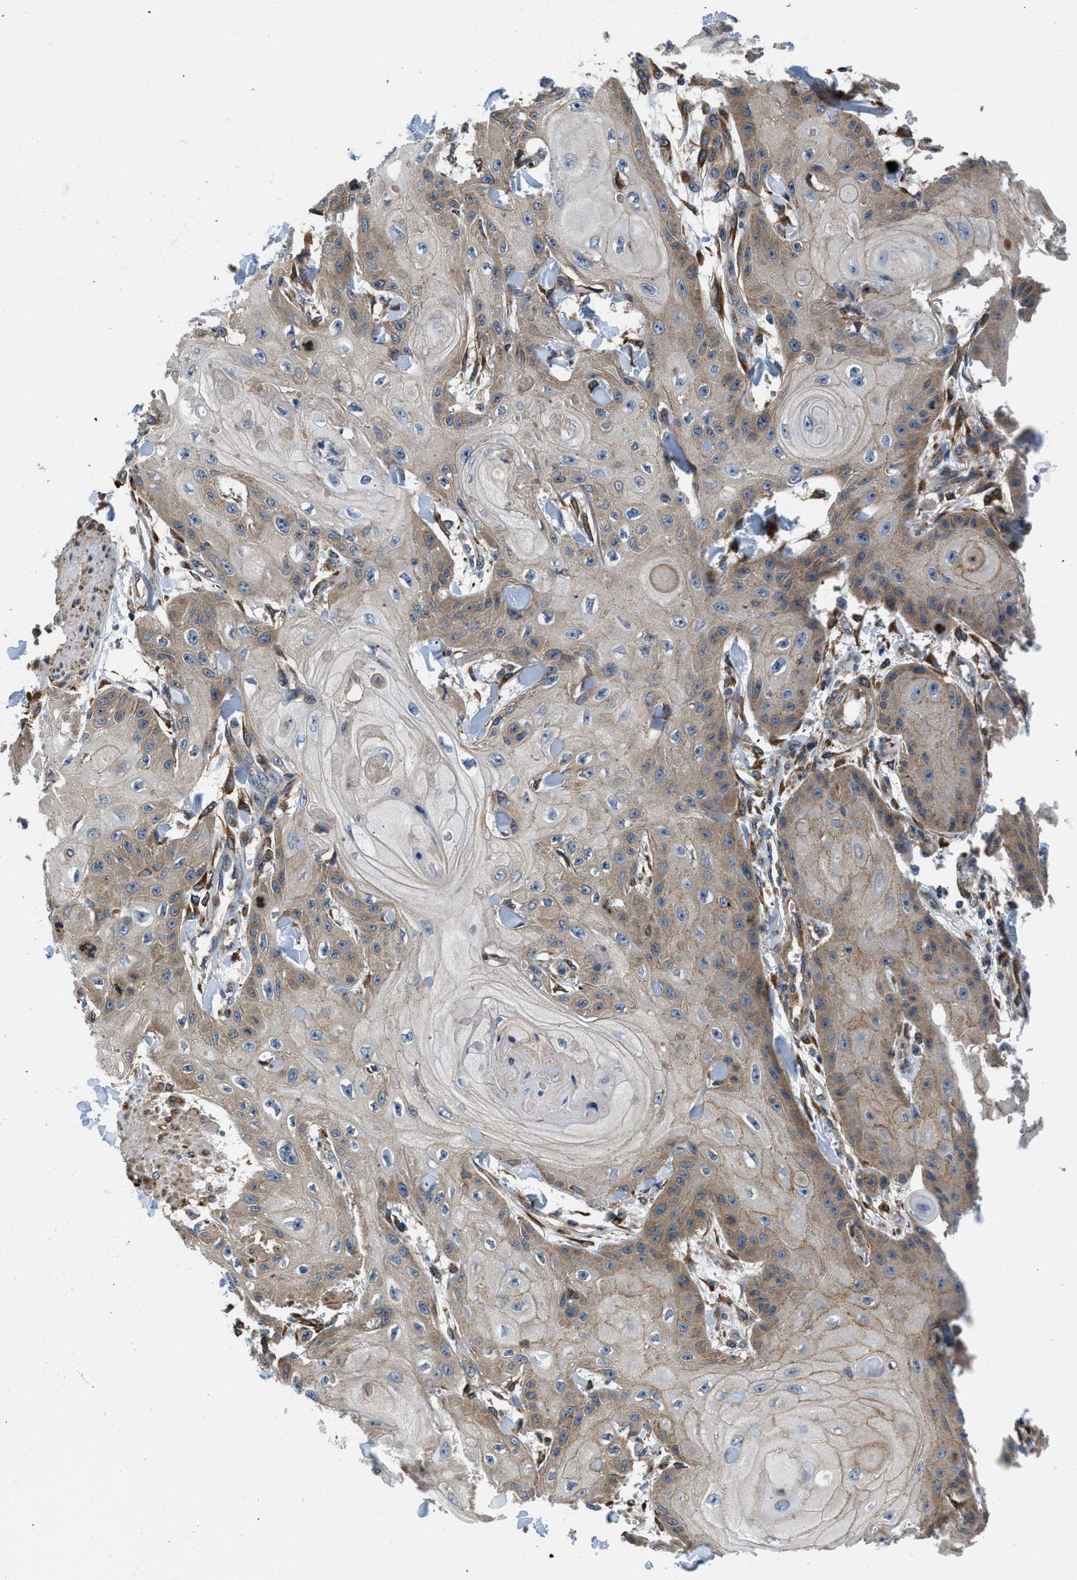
{"staining": {"intensity": "moderate", "quantity": "25%-75%", "location": "cytoplasmic/membranous"}, "tissue": "skin cancer", "cell_type": "Tumor cells", "image_type": "cancer", "snomed": [{"axis": "morphology", "description": "Squamous cell carcinoma, NOS"}, {"axis": "topography", "description": "Skin"}], "caption": "Squamous cell carcinoma (skin) stained for a protein reveals moderate cytoplasmic/membranous positivity in tumor cells. Immunohistochemistry (ihc) stains the protein of interest in brown and the nuclei are stained blue.", "gene": "ARL6IP5", "patient": {"sex": "male", "age": 74}}